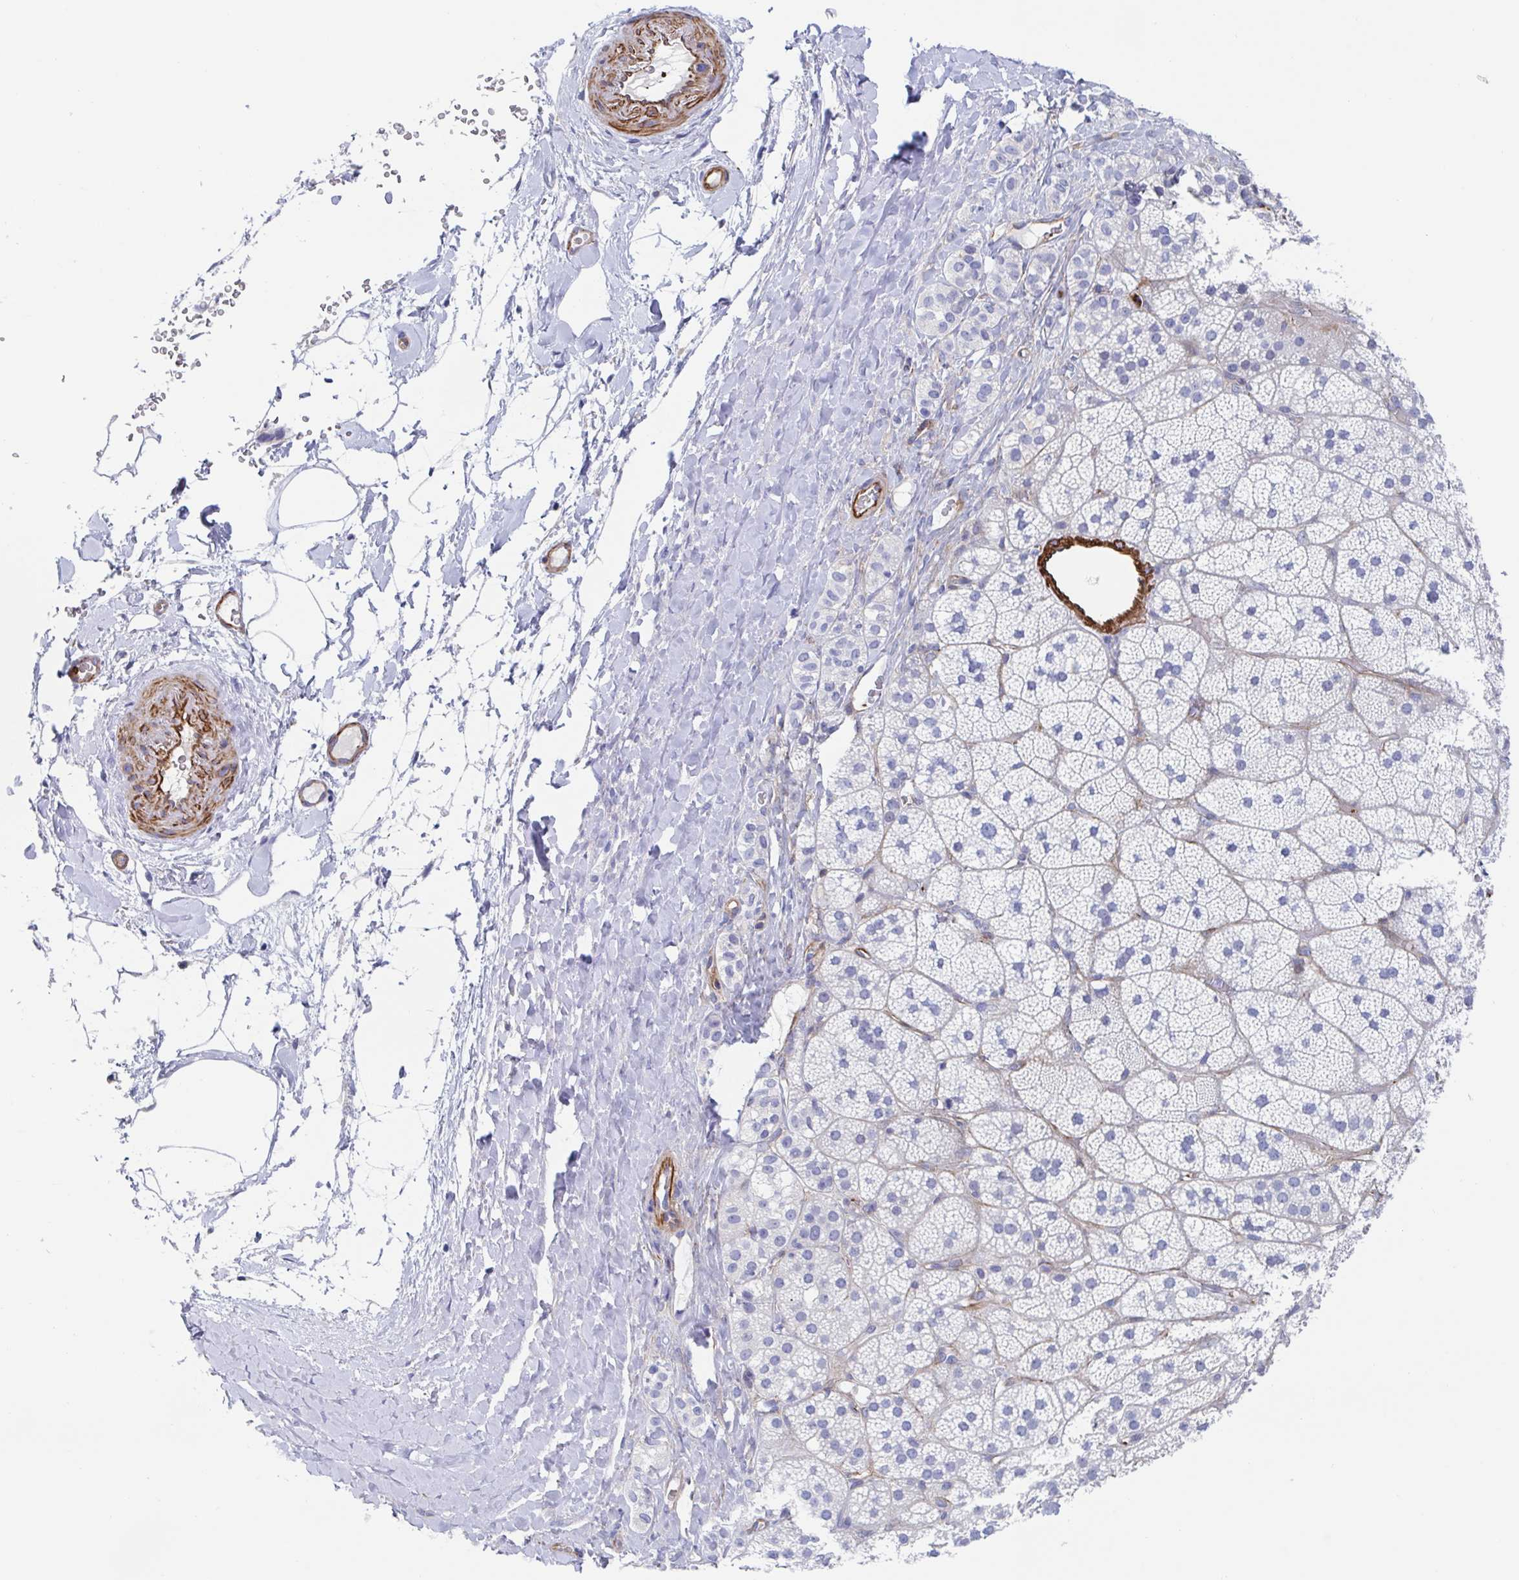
{"staining": {"intensity": "negative", "quantity": "none", "location": "none"}, "tissue": "adrenal gland", "cell_type": "Glandular cells", "image_type": "normal", "snomed": [{"axis": "morphology", "description": "Normal tissue, NOS"}, {"axis": "topography", "description": "Adrenal gland"}], "caption": "This is an IHC photomicrograph of benign human adrenal gland. There is no expression in glandular cells.", "gene": "KLC3", "patient": {"sex": "male", "age": 57}}